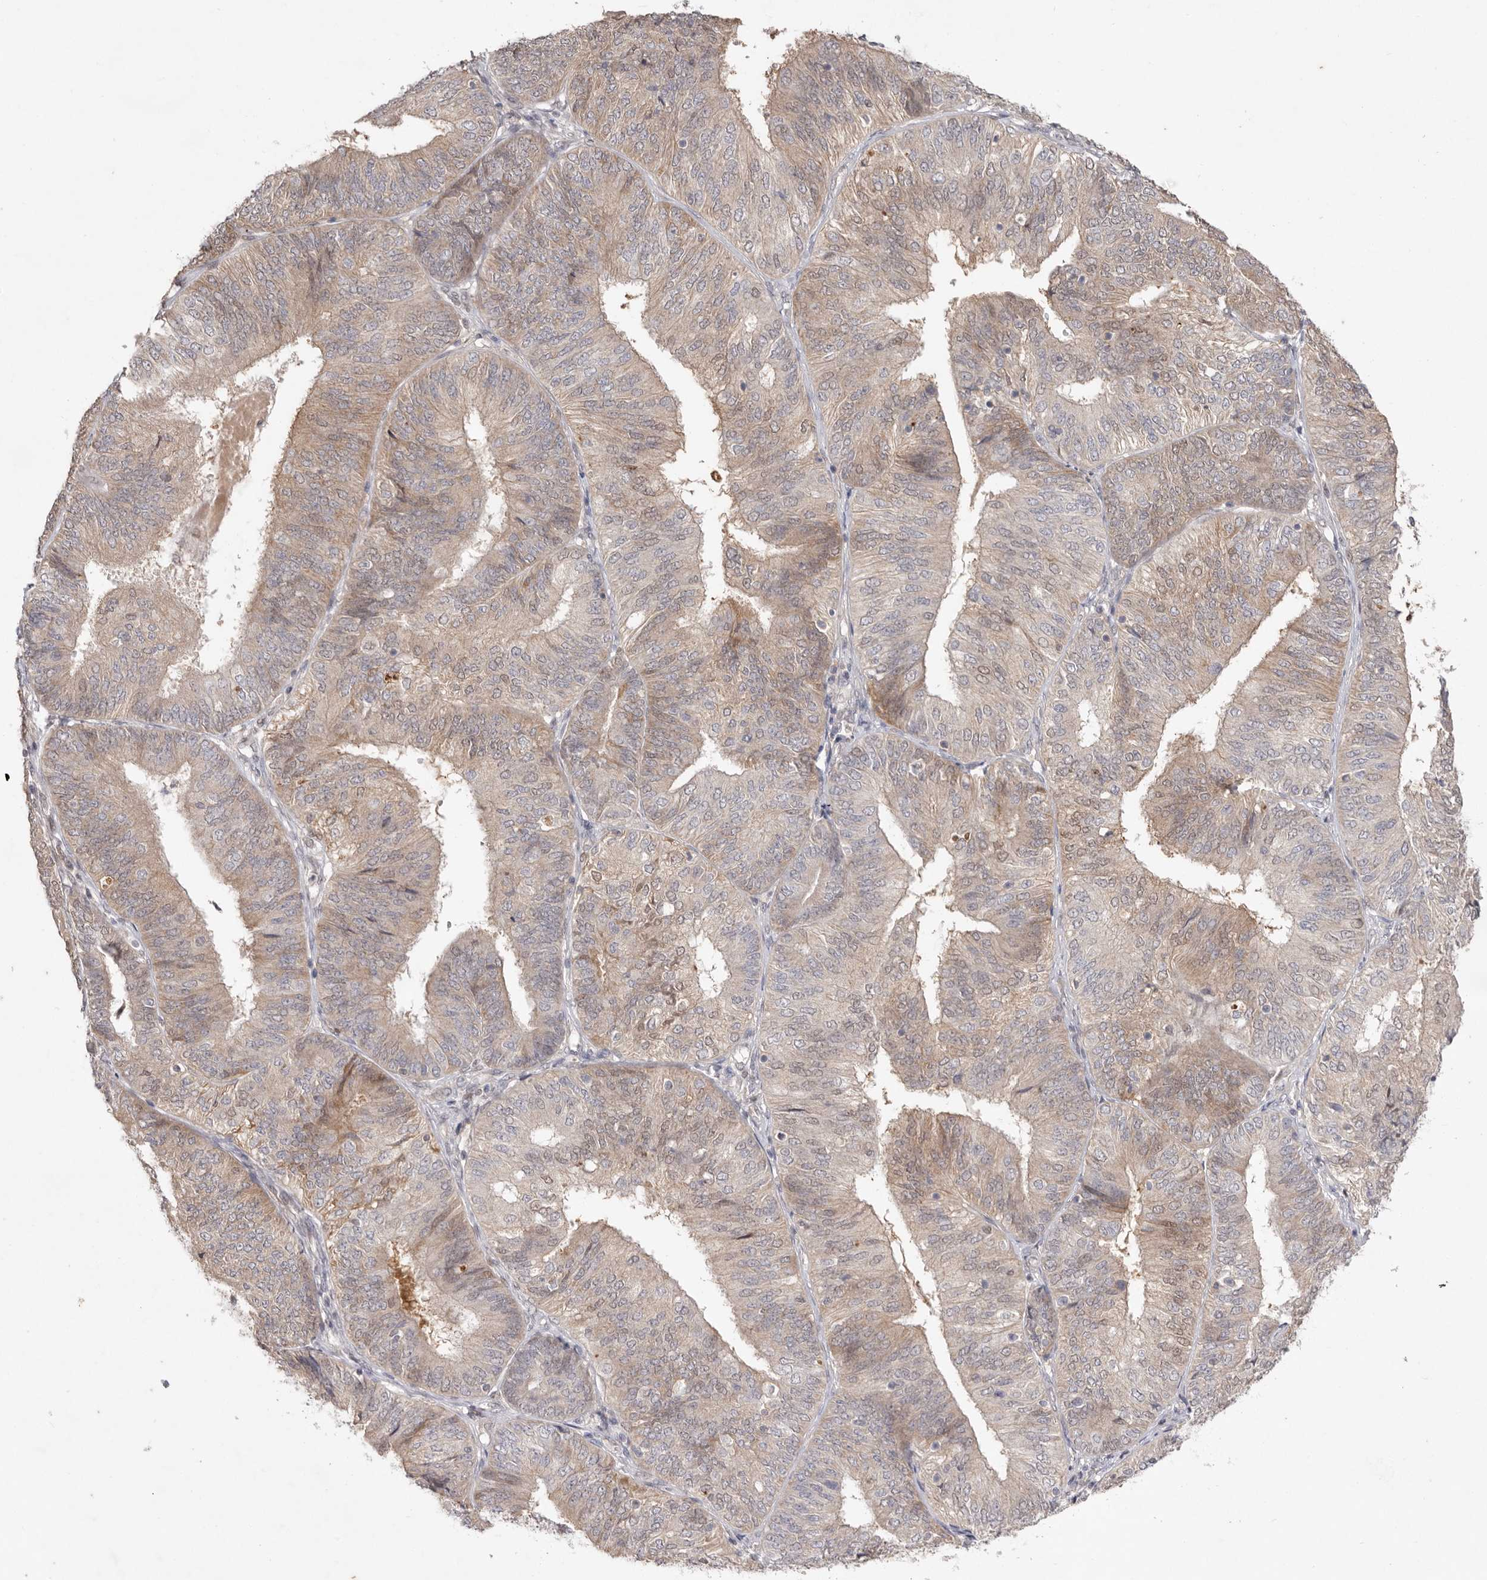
{"staining": {"intensity": "weak", "quantity": "25%-75%", "location": "cytoplasmic/membranous"}, "tissue": "endometrial cancer", "cell_type": "Tumor cells", "image_type": "cancer", "snomed": [{"axis": "morphology", "description": "Adenocarcinoma, NOS"}, {"axis": "topography", "description": "Endometrium"}], "caption": "A histopathology image of endometrial cancer stained for a protein shows weak cytoplasmic/membranous brown staining in tumor cells.", "gene": "TADA1", "patient": {"sex": "female", "age": 58}}